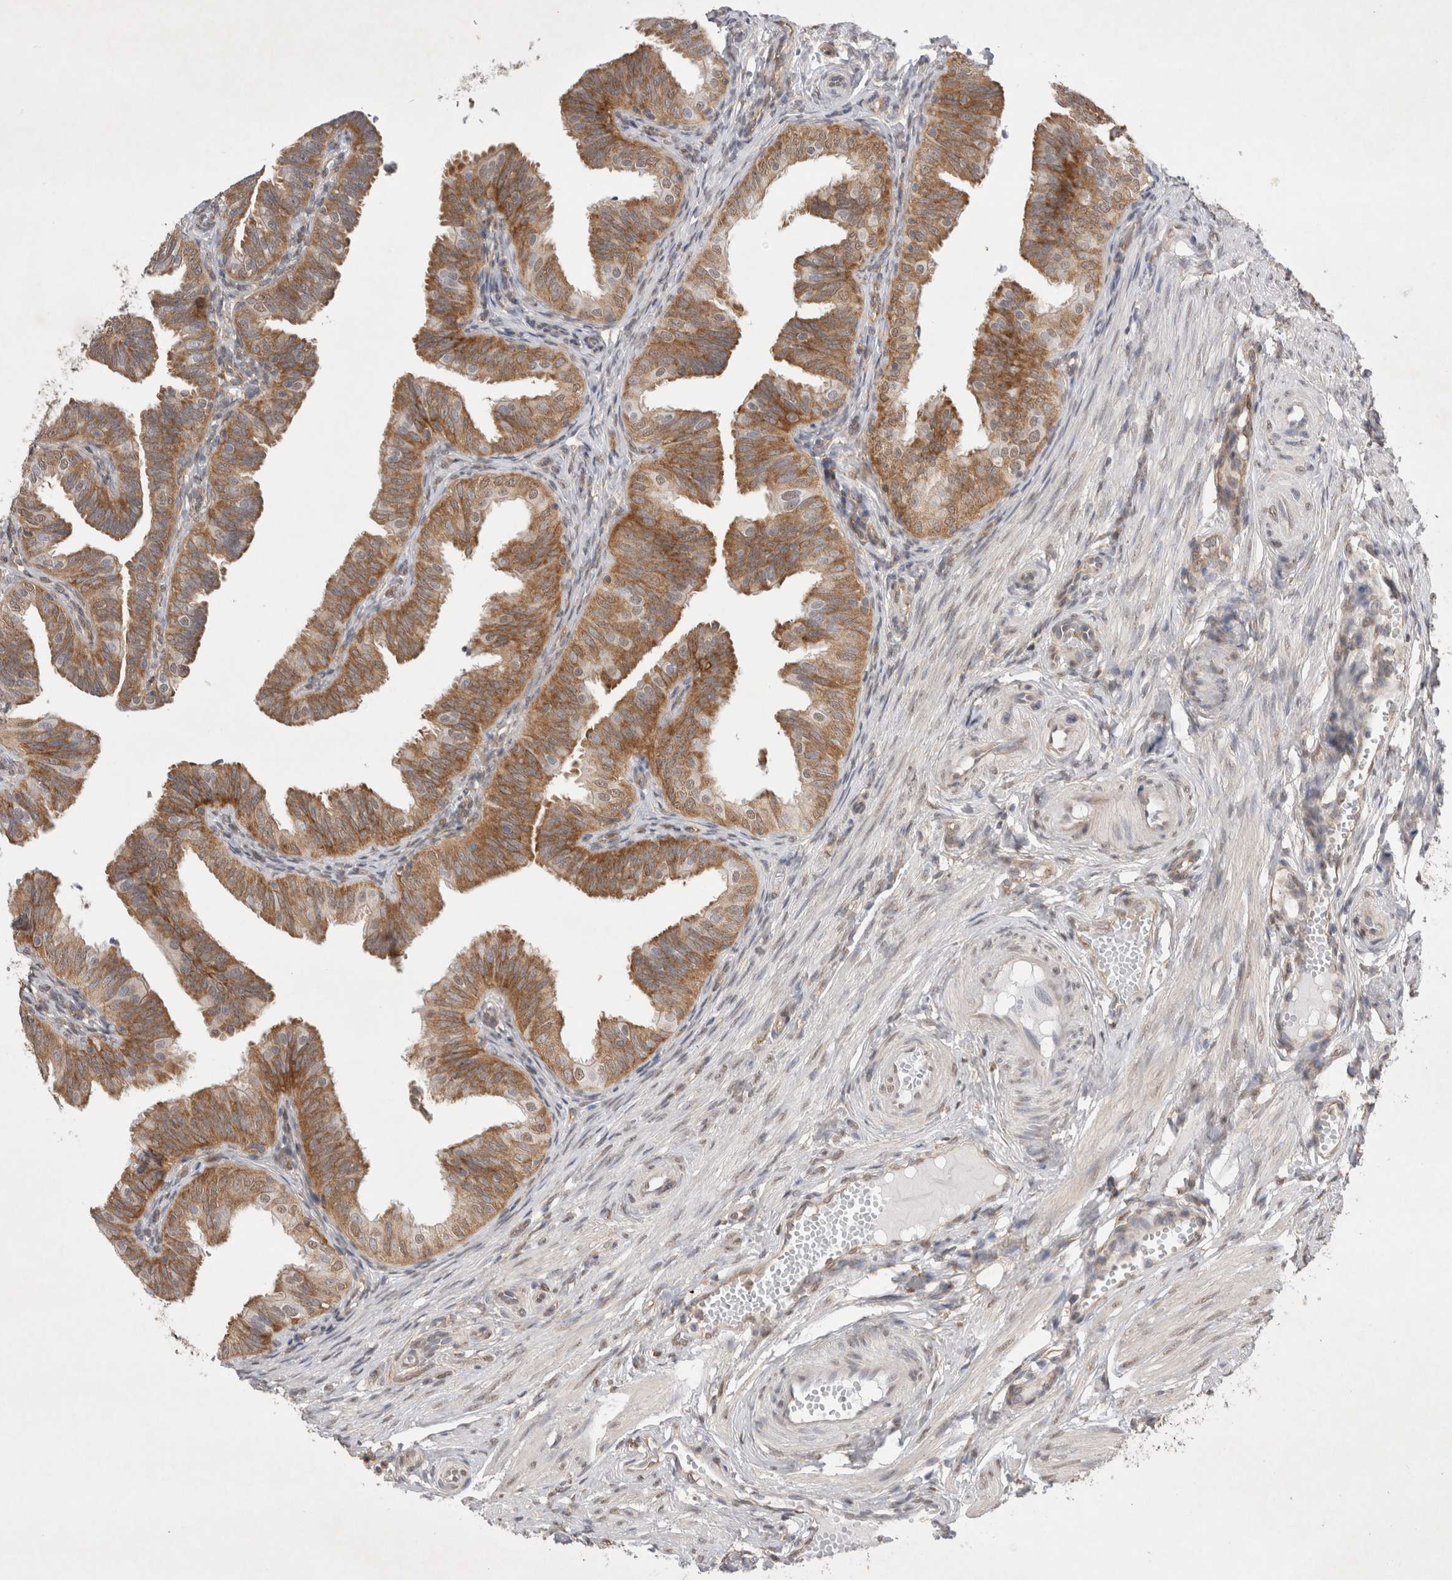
{"staining": {"intensity": "moderate", "quantity": ">75%", "location": "cytoplasmic/membranous"}, "tissue": "fallopian tube", "cell_type": "Glandular cells", "image_type": "normal", "snomed": [{"axis": "morphology", "description": "Normal tissue, NOS"}, {"axis": "topography", "description": "Fallopian tube"}], "caption": "Immunohistochemical staining of normal fallopian tube reveals >75% levels of moderate cytoplasmic/membranous protein positivity in about >75% of glandular cells.", "gene": "WIPF2", "patient": {"sex": "female", "age": 35}}